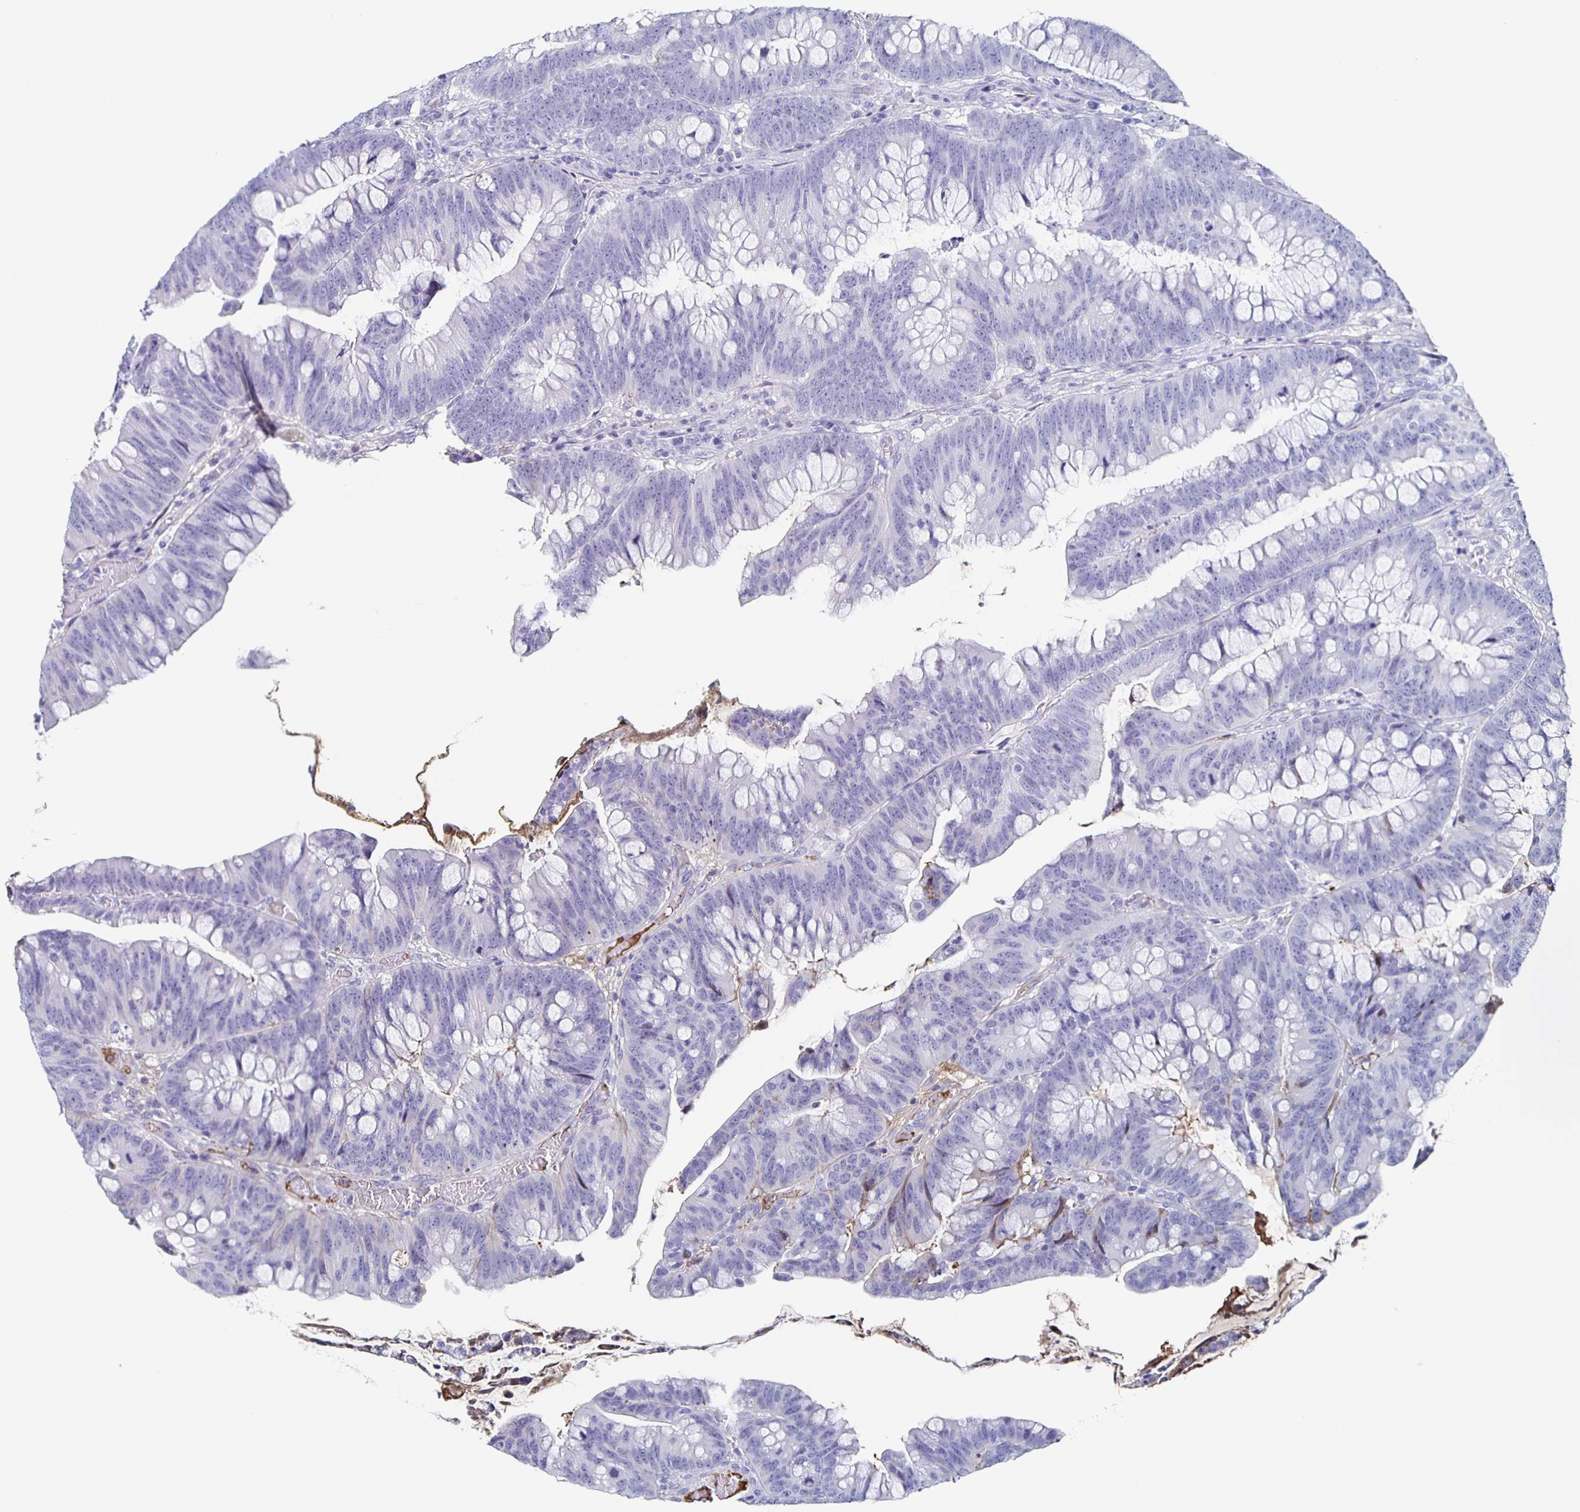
{"staining": {"intensity": "negative", "quantity": "none", "location": "none"}, "tissue": "colorectal cancer", "cell_type": "Tumor cells", "image_type": "cancer", "snomed": [{"axis": "morphology", "description": "Adenocarcinoma, NOS"}, {"axis": "topography", "description": "Colon"}], "caption": "IHC of human adenocarcinoma (colorectal) demonstrates no positivity in tumor cells.", "gene": "FGA", "patient": {"sex": "male", "age": 62}}